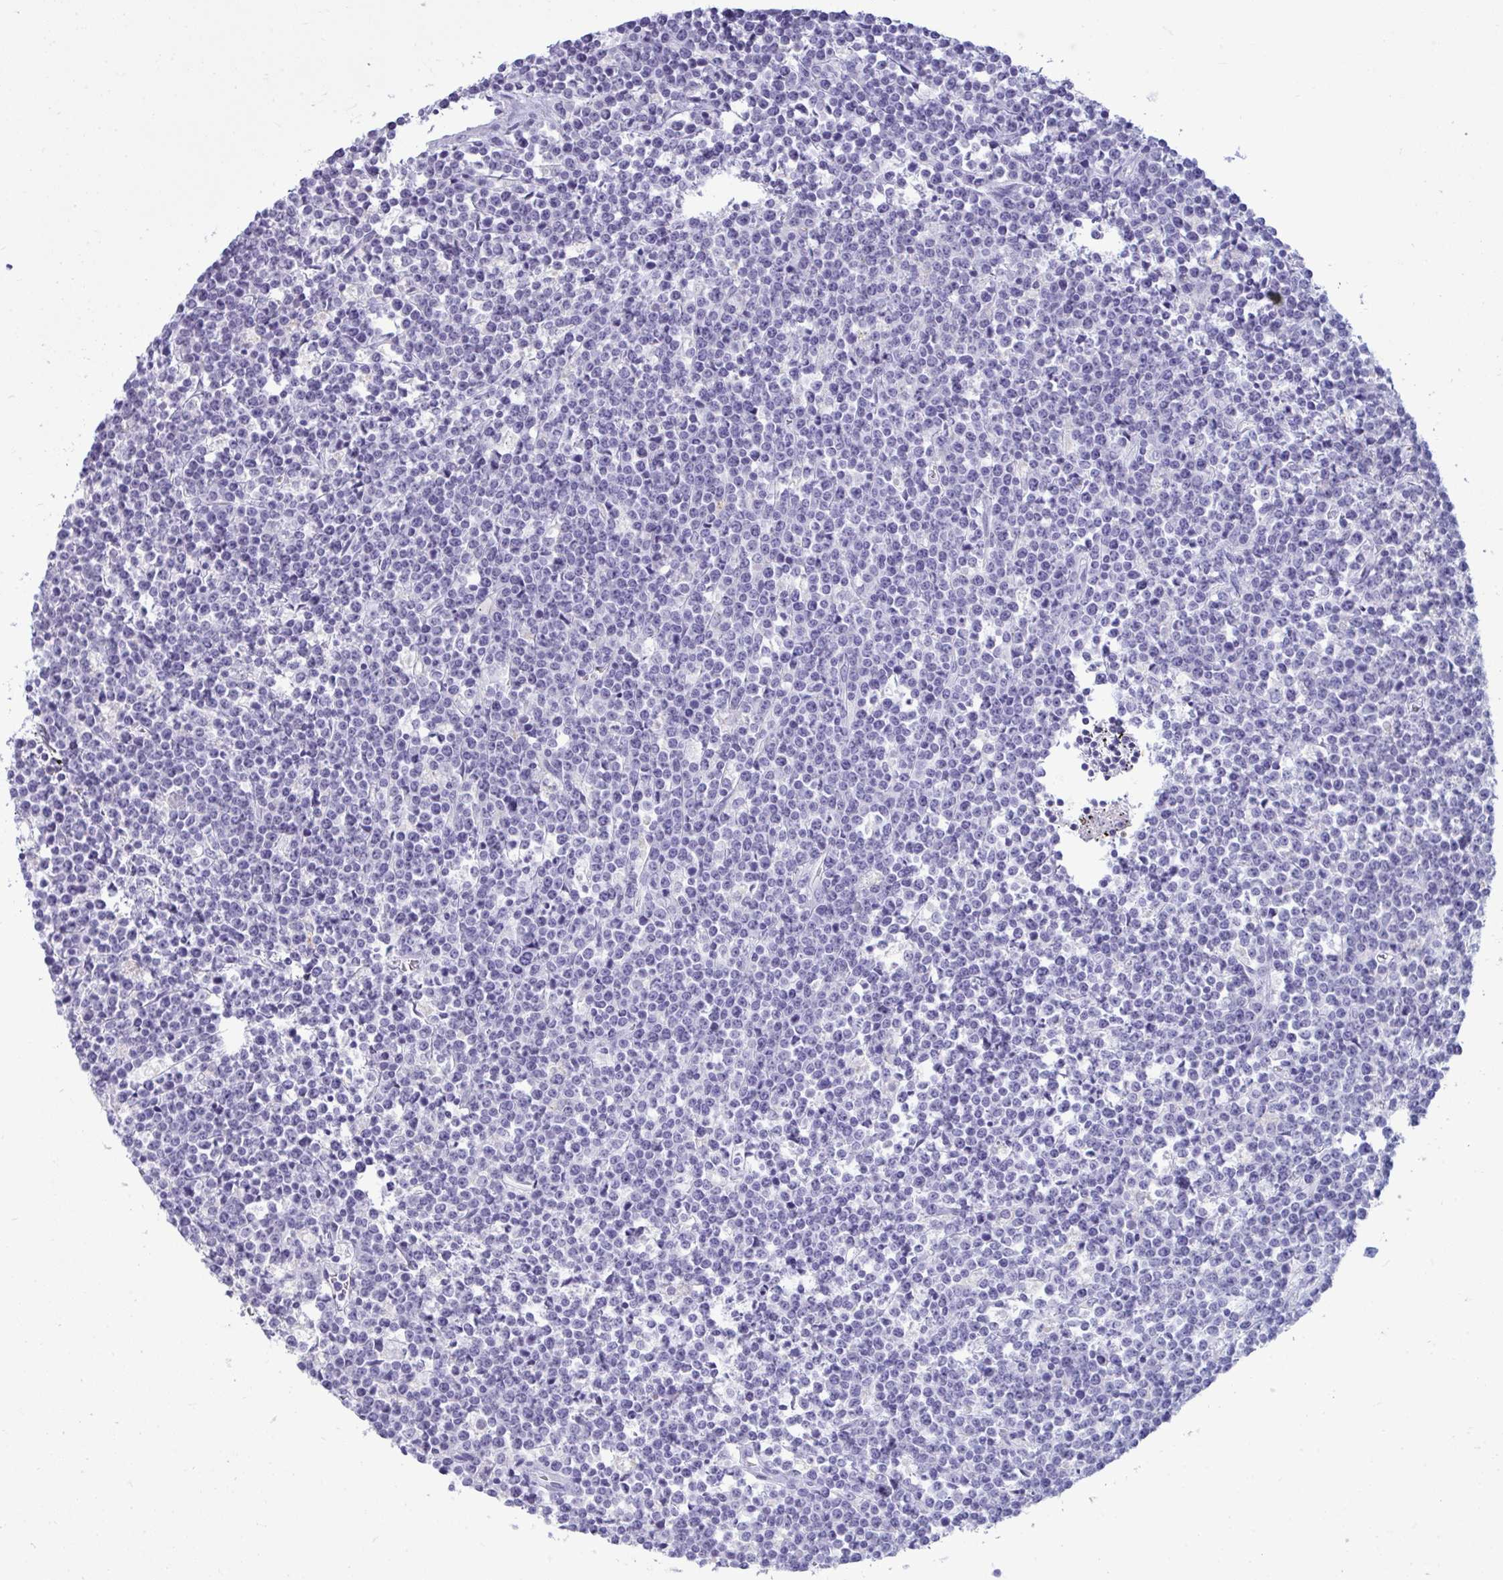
{"staining": {"intensity": "negative", "quantity": "none", "location": "none"}, "tissue": "lymphoma", "cell_type": "Tumor cells", "image_type": "cancer", "snomed": [{"axis": "morphology", "description": "Malignant lymphoma, non-Hodgkin's type, High grade"}, {"axis": "topography", "description": "Ovary"}], "caption": "Tumor cells are negative for brown protein staining in high-grade malignant lymphoma, non-Hodgkin's type.", "gene": "ANKRD60", "patient": {"sex": "female", "age": 56}}